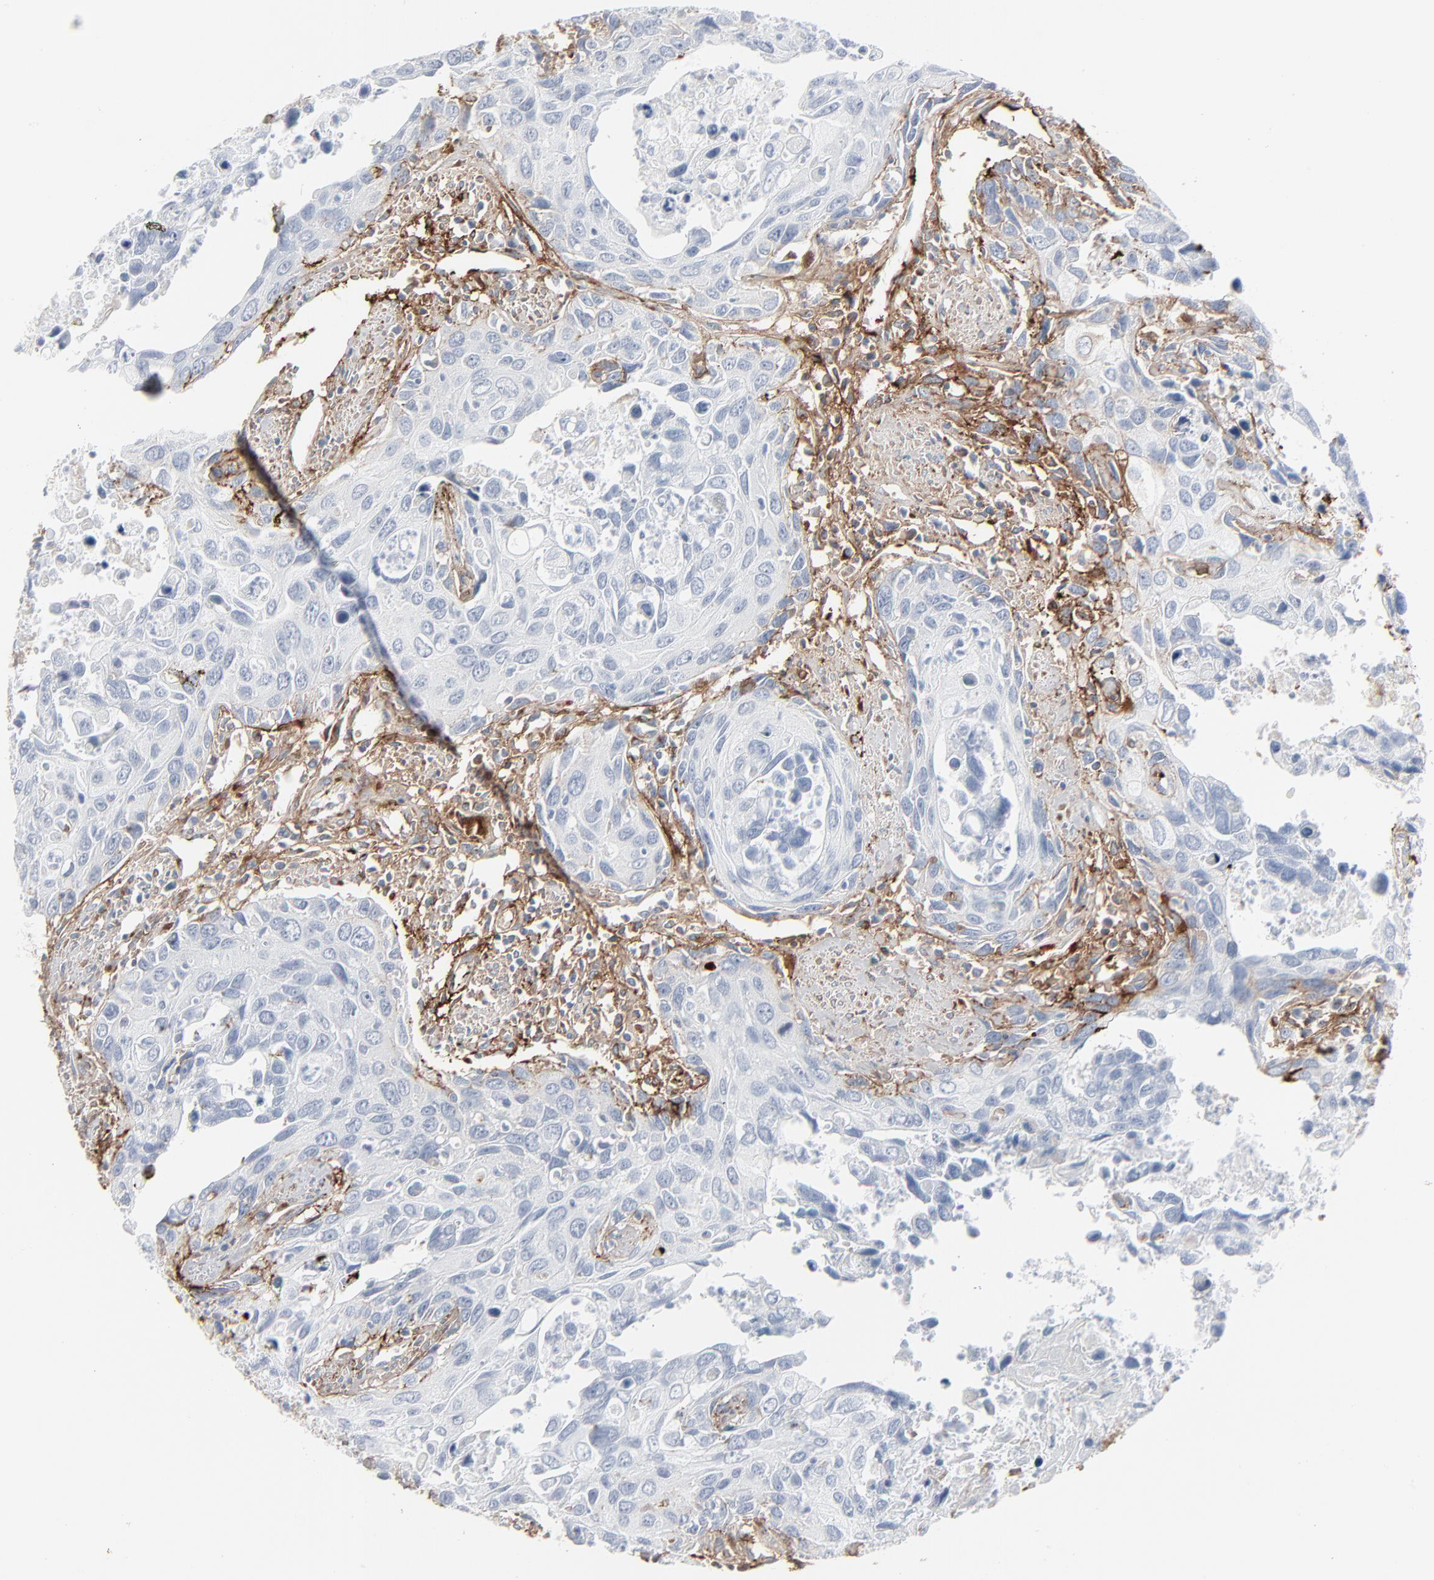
{"staining": {"intensity": "negative", "quantity": "none", "location": "none"}, "tissue": "urothelial cancer", "cell_type": "Tumor cells", "image_type": "cancer", "snomed": [{"axis": "morphology", "description": "Urothelial carcinoma, High grade"}, {"axis": "topography", "description": "Urinary bladder"}], "caption": "DAB immunohistochemical staining of urothelial cancer demonstrates no significant staining in tumor cells. (IHC, brightfield microscopy, high magnification).", "gene": "BGN", "patient": {"sex": "male", "age": 71}}